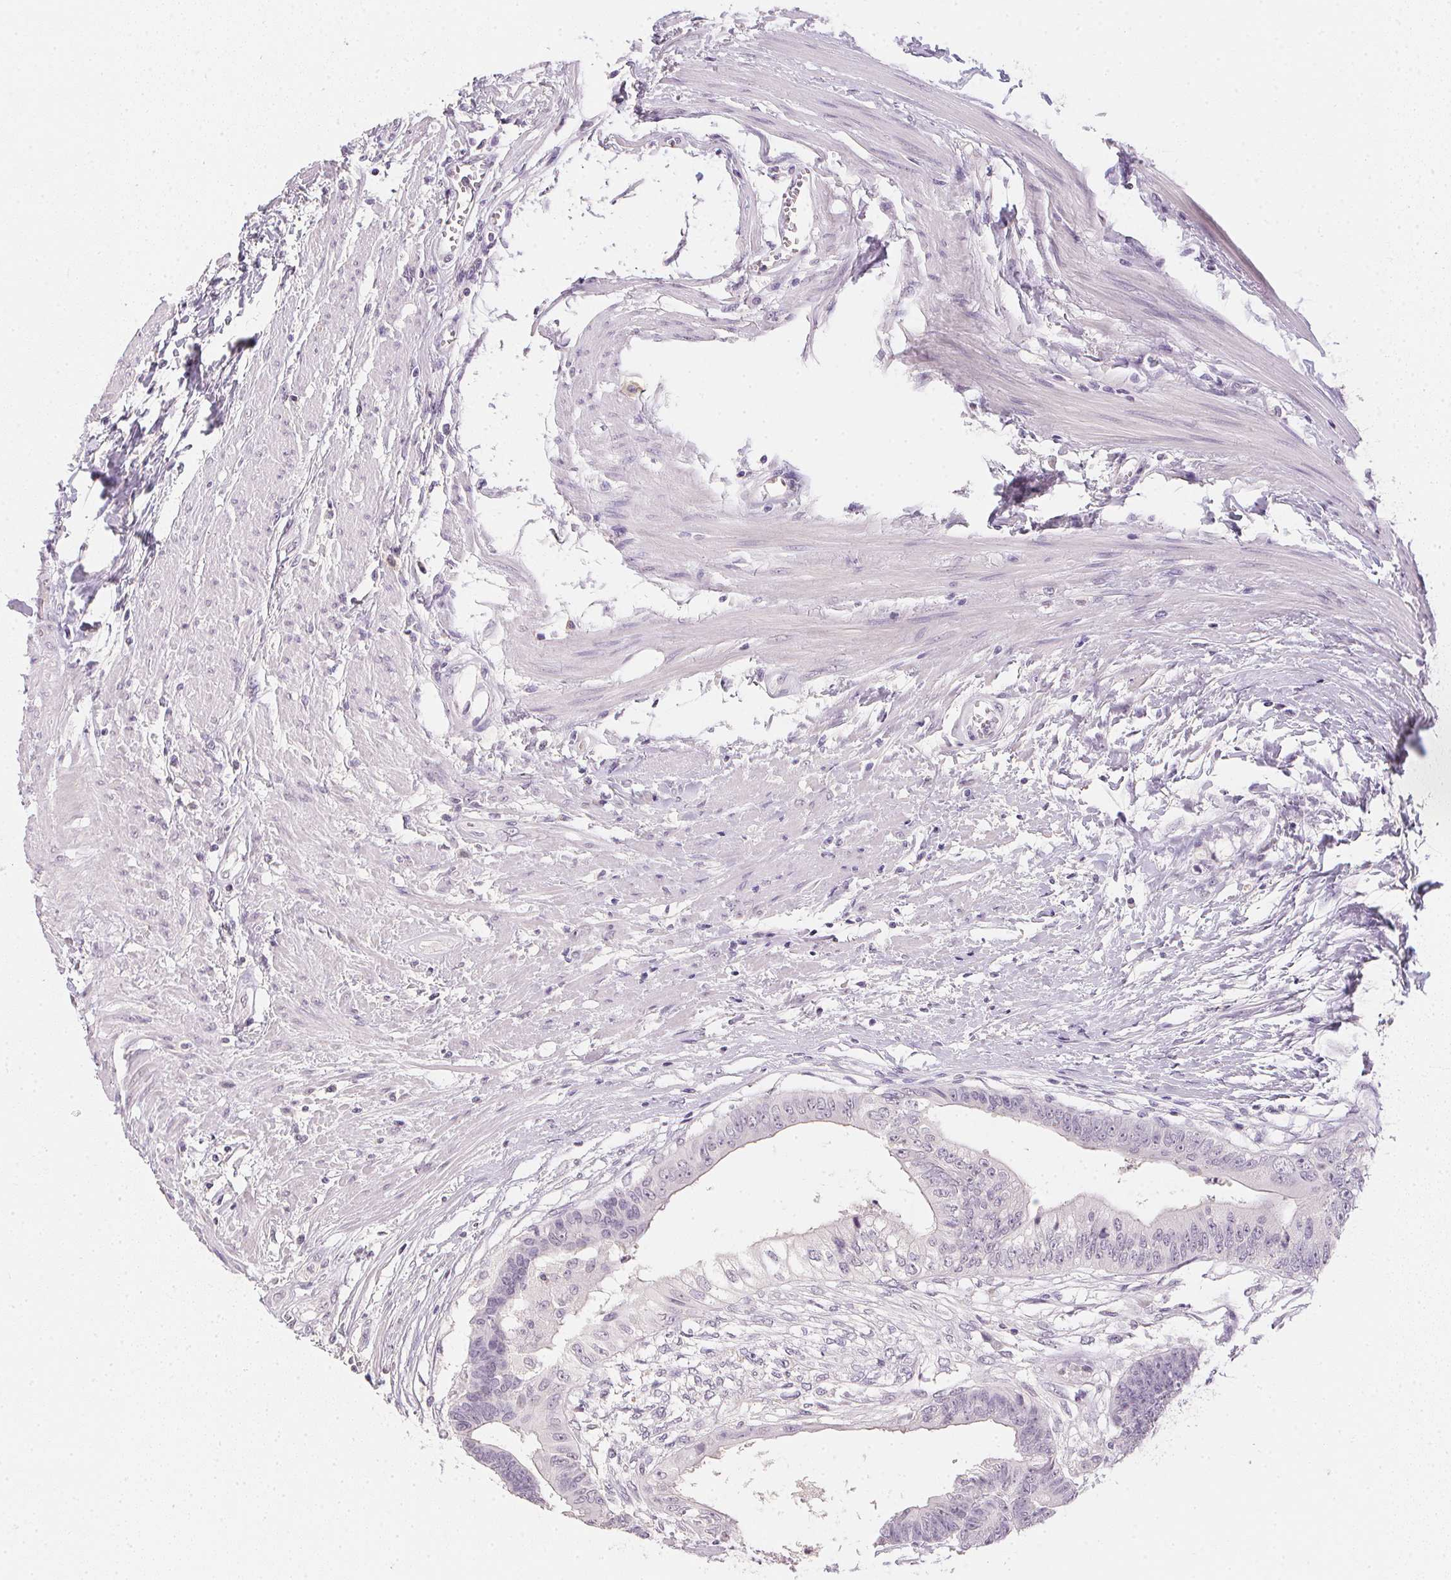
{"staining": {"intensity": "negative", "quantity": "none", "location": "none"}, "tissue": "colorectal cancer", "cell_type": "Tumor cells", "image_type": "cancer", "snomed": [{"axis": "morphology", "description": "Adenocarcinoma, NOS"}, {"axis": "topography", "description": "Rectum"}], "caption": "Immunohistochemistry (IHC) photomicrograph of neoplastic tissue: colorectal adenocarcinoma stained with DAB (3,3'-diaminobenzidine) displays no significant protein expression in tumor cells. (DAB (3,3'-diaminobenzidine) immunohistochemistry visualized using brightfield microscopy, high magnification).", "gene": "PPY", "patient": {"sex": "male", "age": 63}}